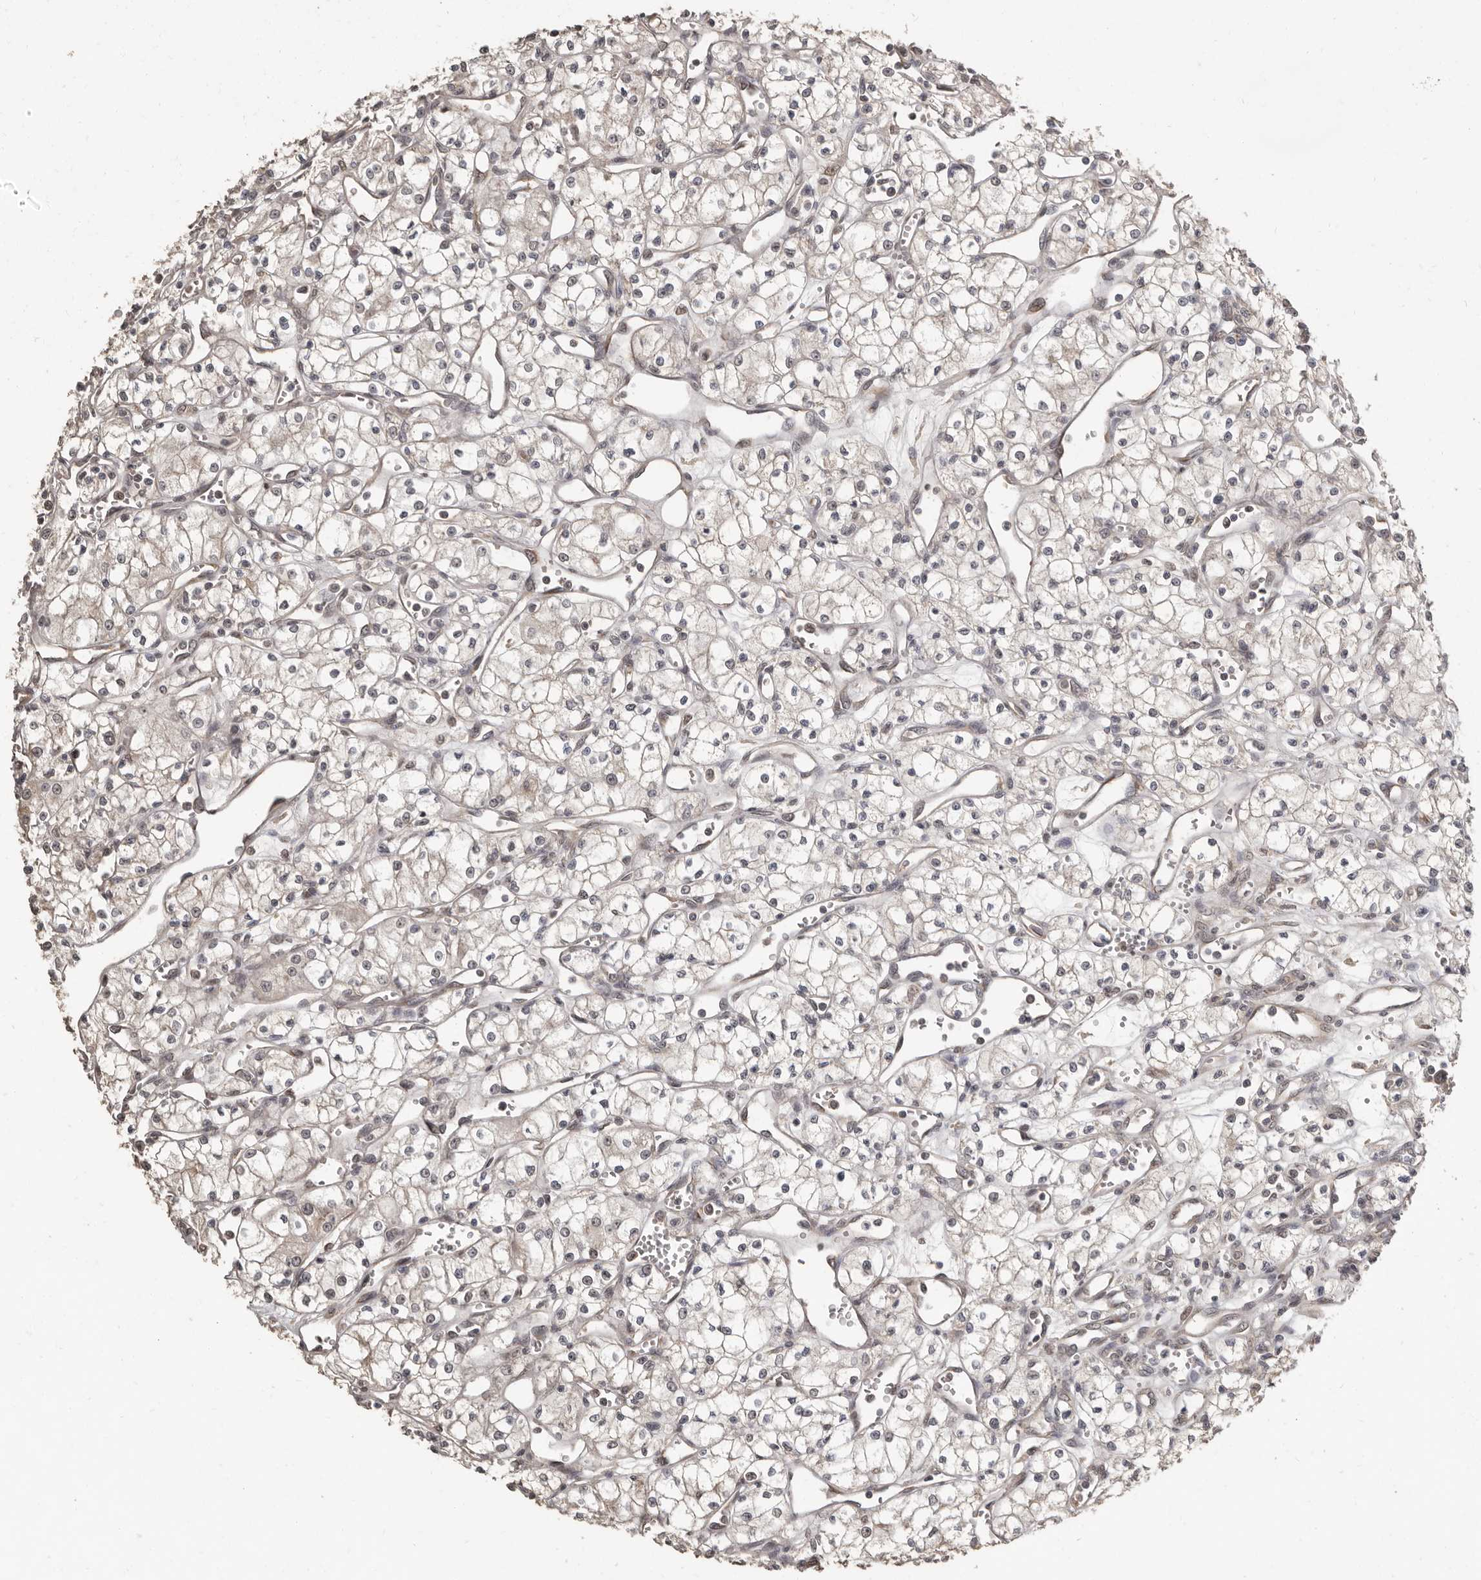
{"staining": {"intensity": "negative", "quantity": "none", "location": "none"}, "tissue": "renal cancer", "cell_type": "Tumor cells", "image_type": "cancer", "snomed": [{"axis": "morphology", "description": "Adenocarcinoma, NOS"}, {"axis": "topography", "description": "Kidney"}], "caption": "Immunohistochemistry (IHC) photomicrograph of human adenocarcinoma (renal) stained for a protein (brown), which reveals no staining in tumor cells.", "gene": "ZFP14", "patient": {"sex": "male", "age": 59}}